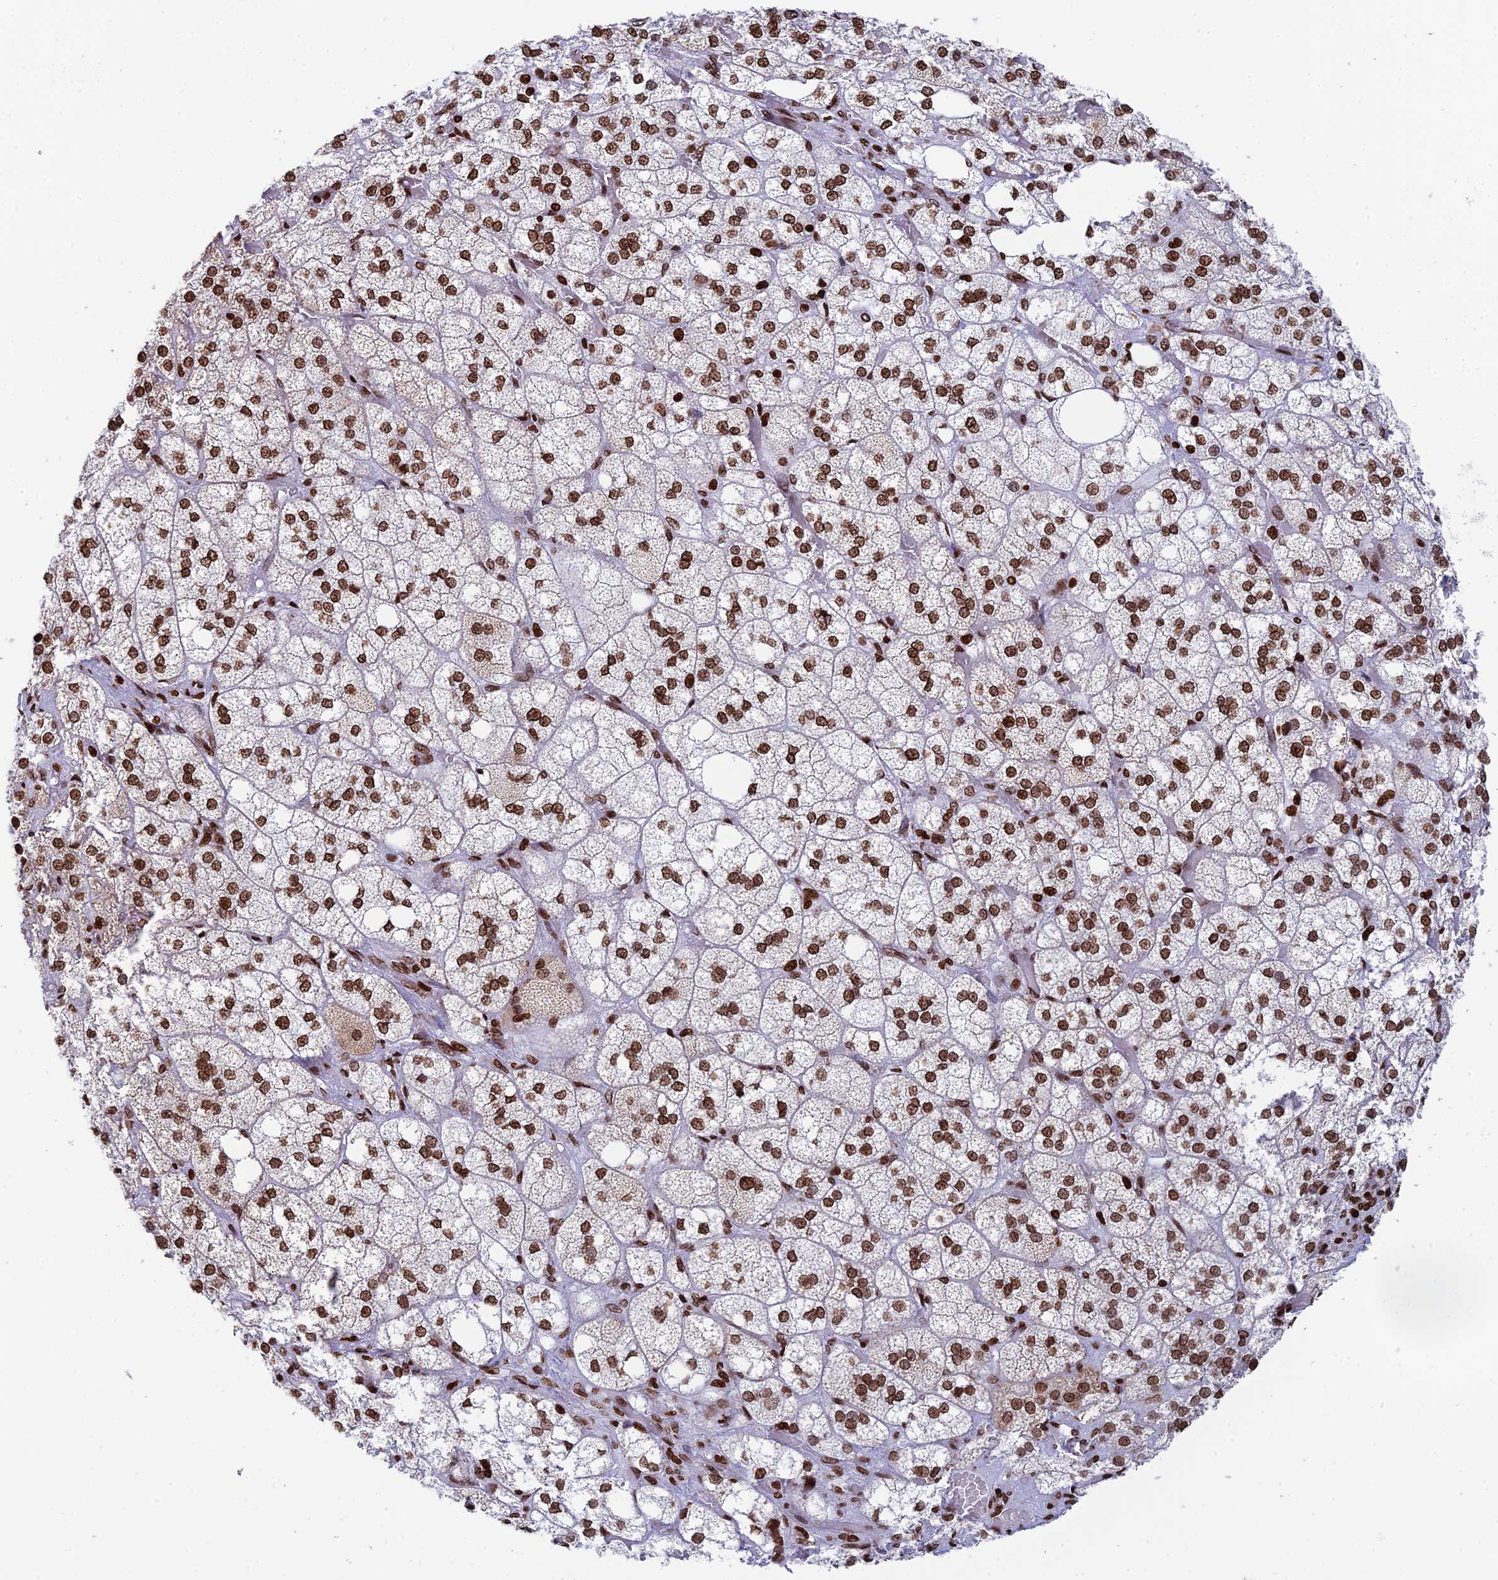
{"staining": {"intensity": "strong", "quantity": ">75%", "location": "nuclear"}, "tissue": "adrenal gland", "cell_type": "Glandular cells", "image_type": "normal", "snomed": [{"axis": "morphology", "description": "Normal tissue, NOS"}, {"axis": "topography", "description": "Adrenal gland"}], "caption": "Immunohistochemistry of unremarkable adrenal gland displays high levels of strong nuclear expression in approximately >75% of glandular cells.", "gene": "RPAP1", "patient": {"sex": "male", "age": 61}}